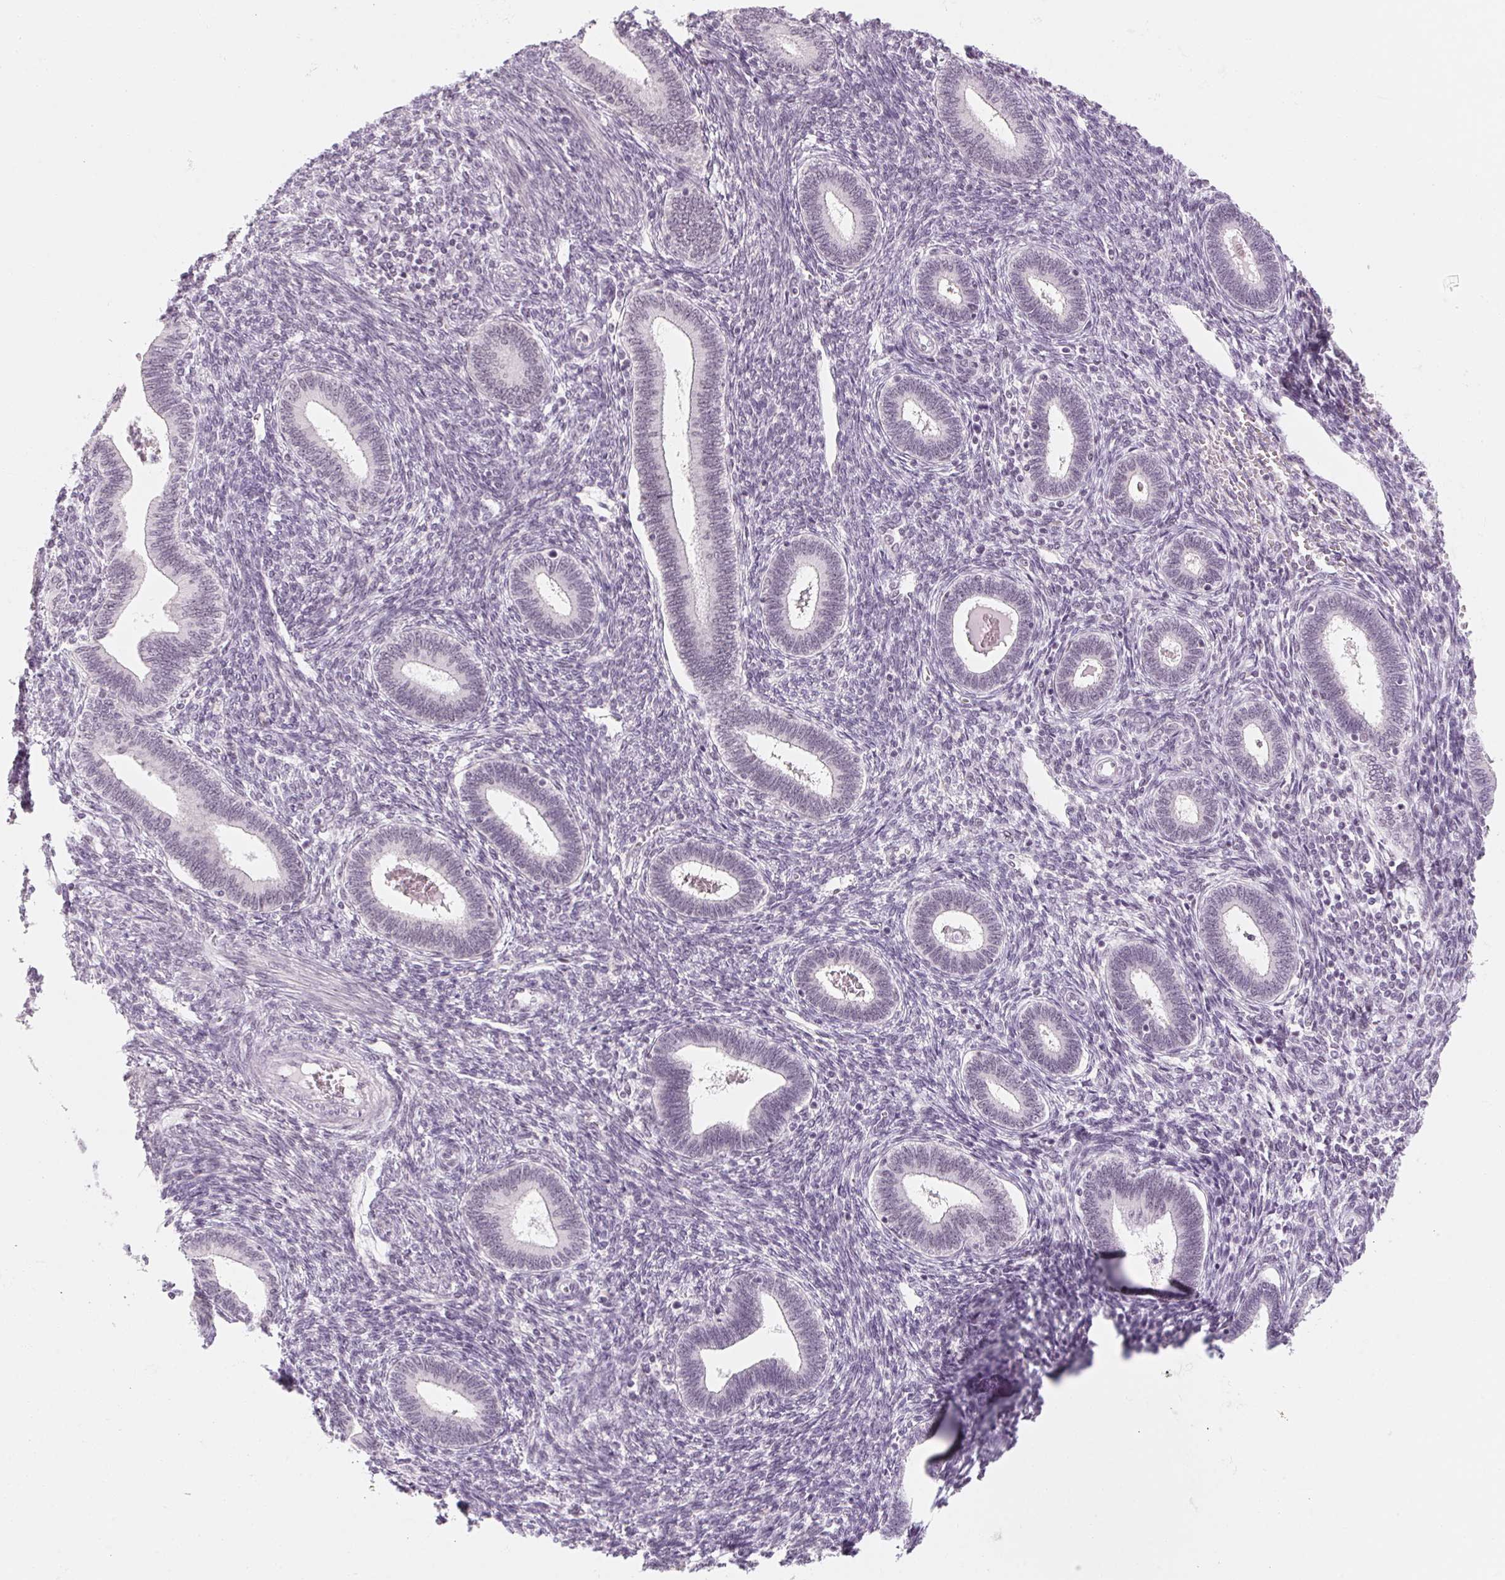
{"staining": {"intensity": "negative", "quantity": "none", "location": "none"}, "tissue": "endometrium", "cell_type": "Cells in endometrial stroma", "image_type": "normal", "snomed": [{"axis": "morphology", "description": "Normal tissue, NOS"}, {"axis": "topography", "description": "Endometrium"}], "caption": "A high-resolution image shows immunohistochemistry staining of unremarkable endometrium, which displays no significant staining in cells in endometrial stroma.", "gene": "ZIC4", "patient": {"sex": "female", "age": 42}}